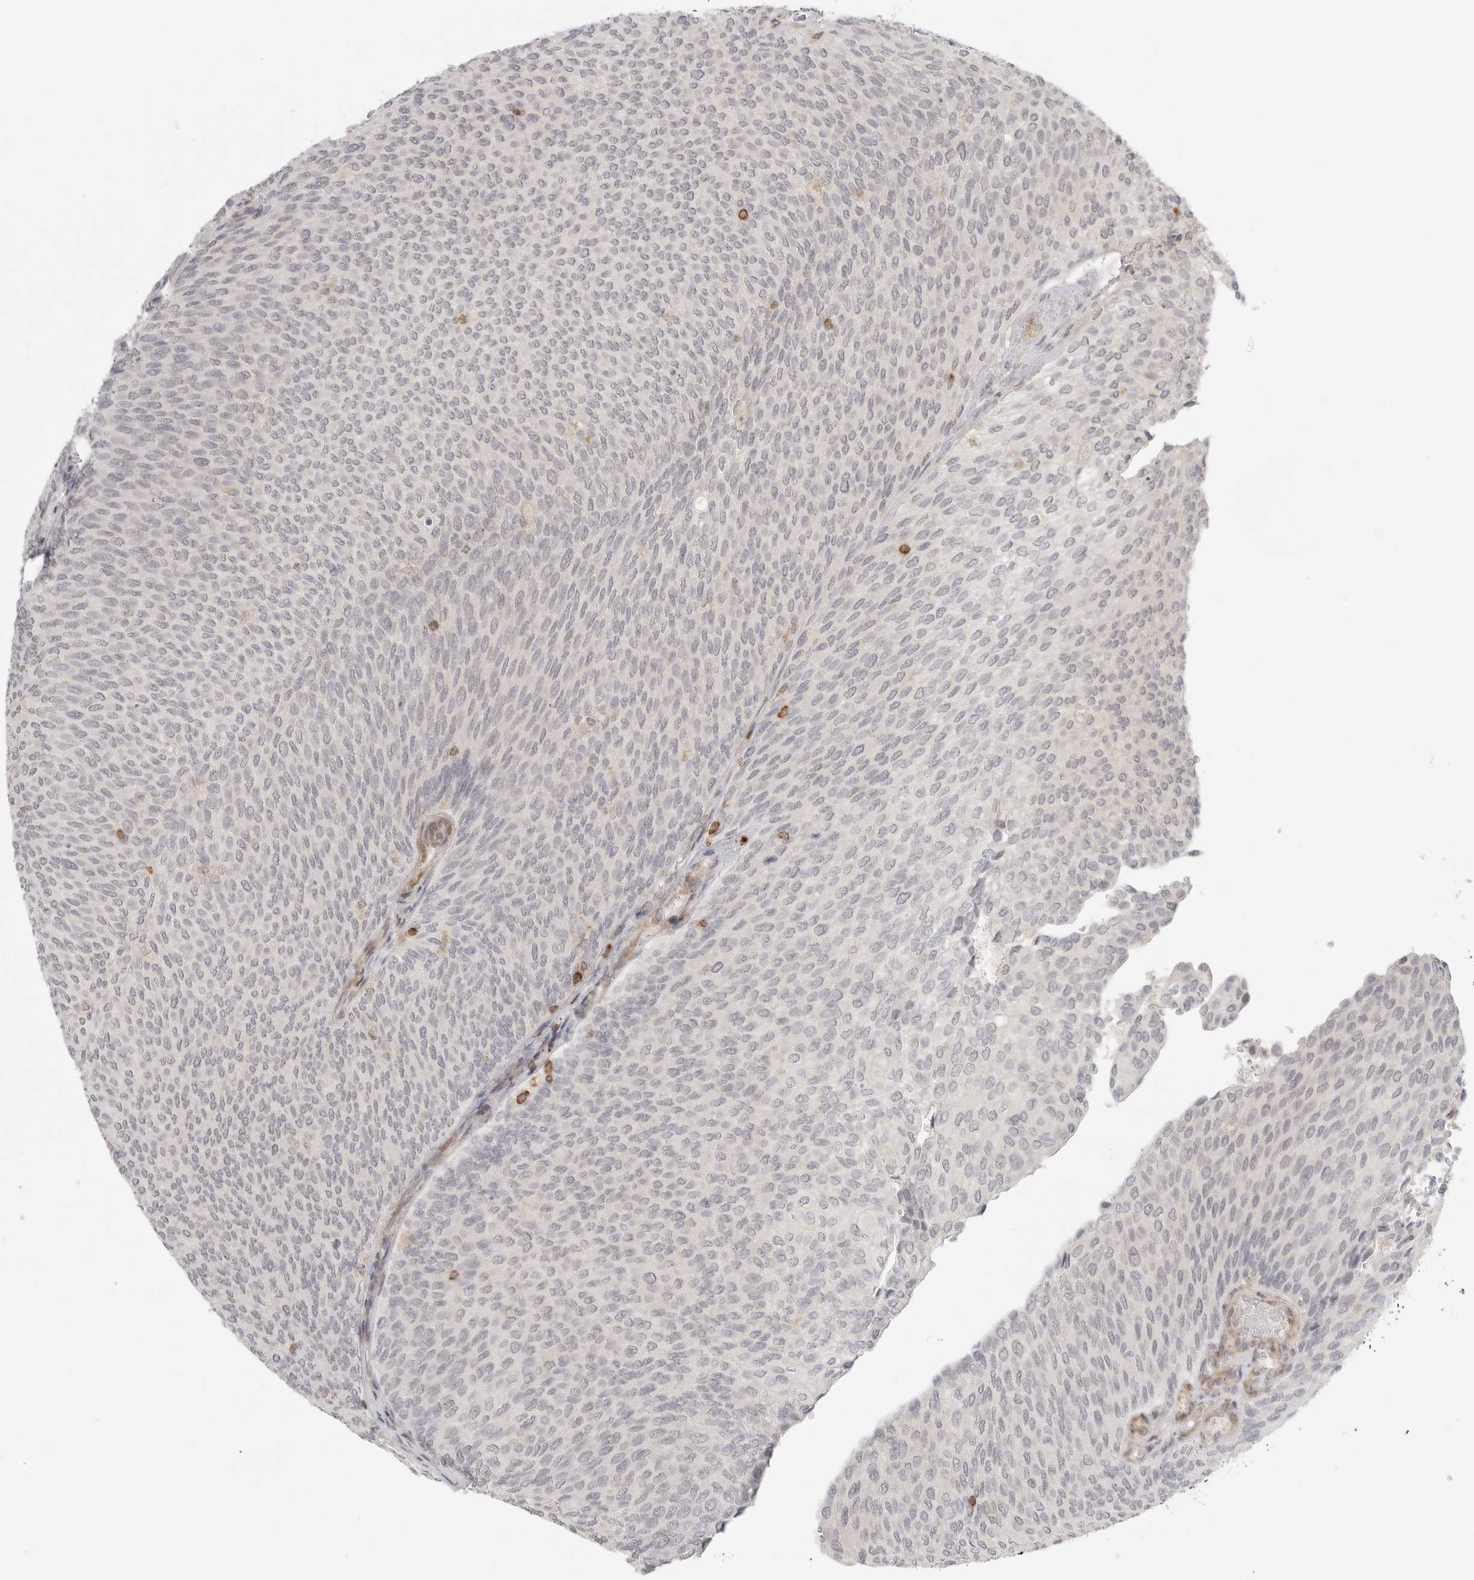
{"staining": {"intensity": "negative", "quantity": "none", "location": "none"}, "tissue": "urothelial cancer", "cell_type": "Tumor cells", "image_type": "cancer", "snomed": [{"axis": "morphology", "description": "Urothelial carcinoma, Low grade"}, {"axis": "topography", "description": "Urinary bladder"}], "caption": "Immunohistochemistry image of urothelial cancer stained for a protein (brown), which exhibits no positivity in tumor cells.", "gene": "SH3KBP1", "patient": {"sex": "female", "age": 79}}